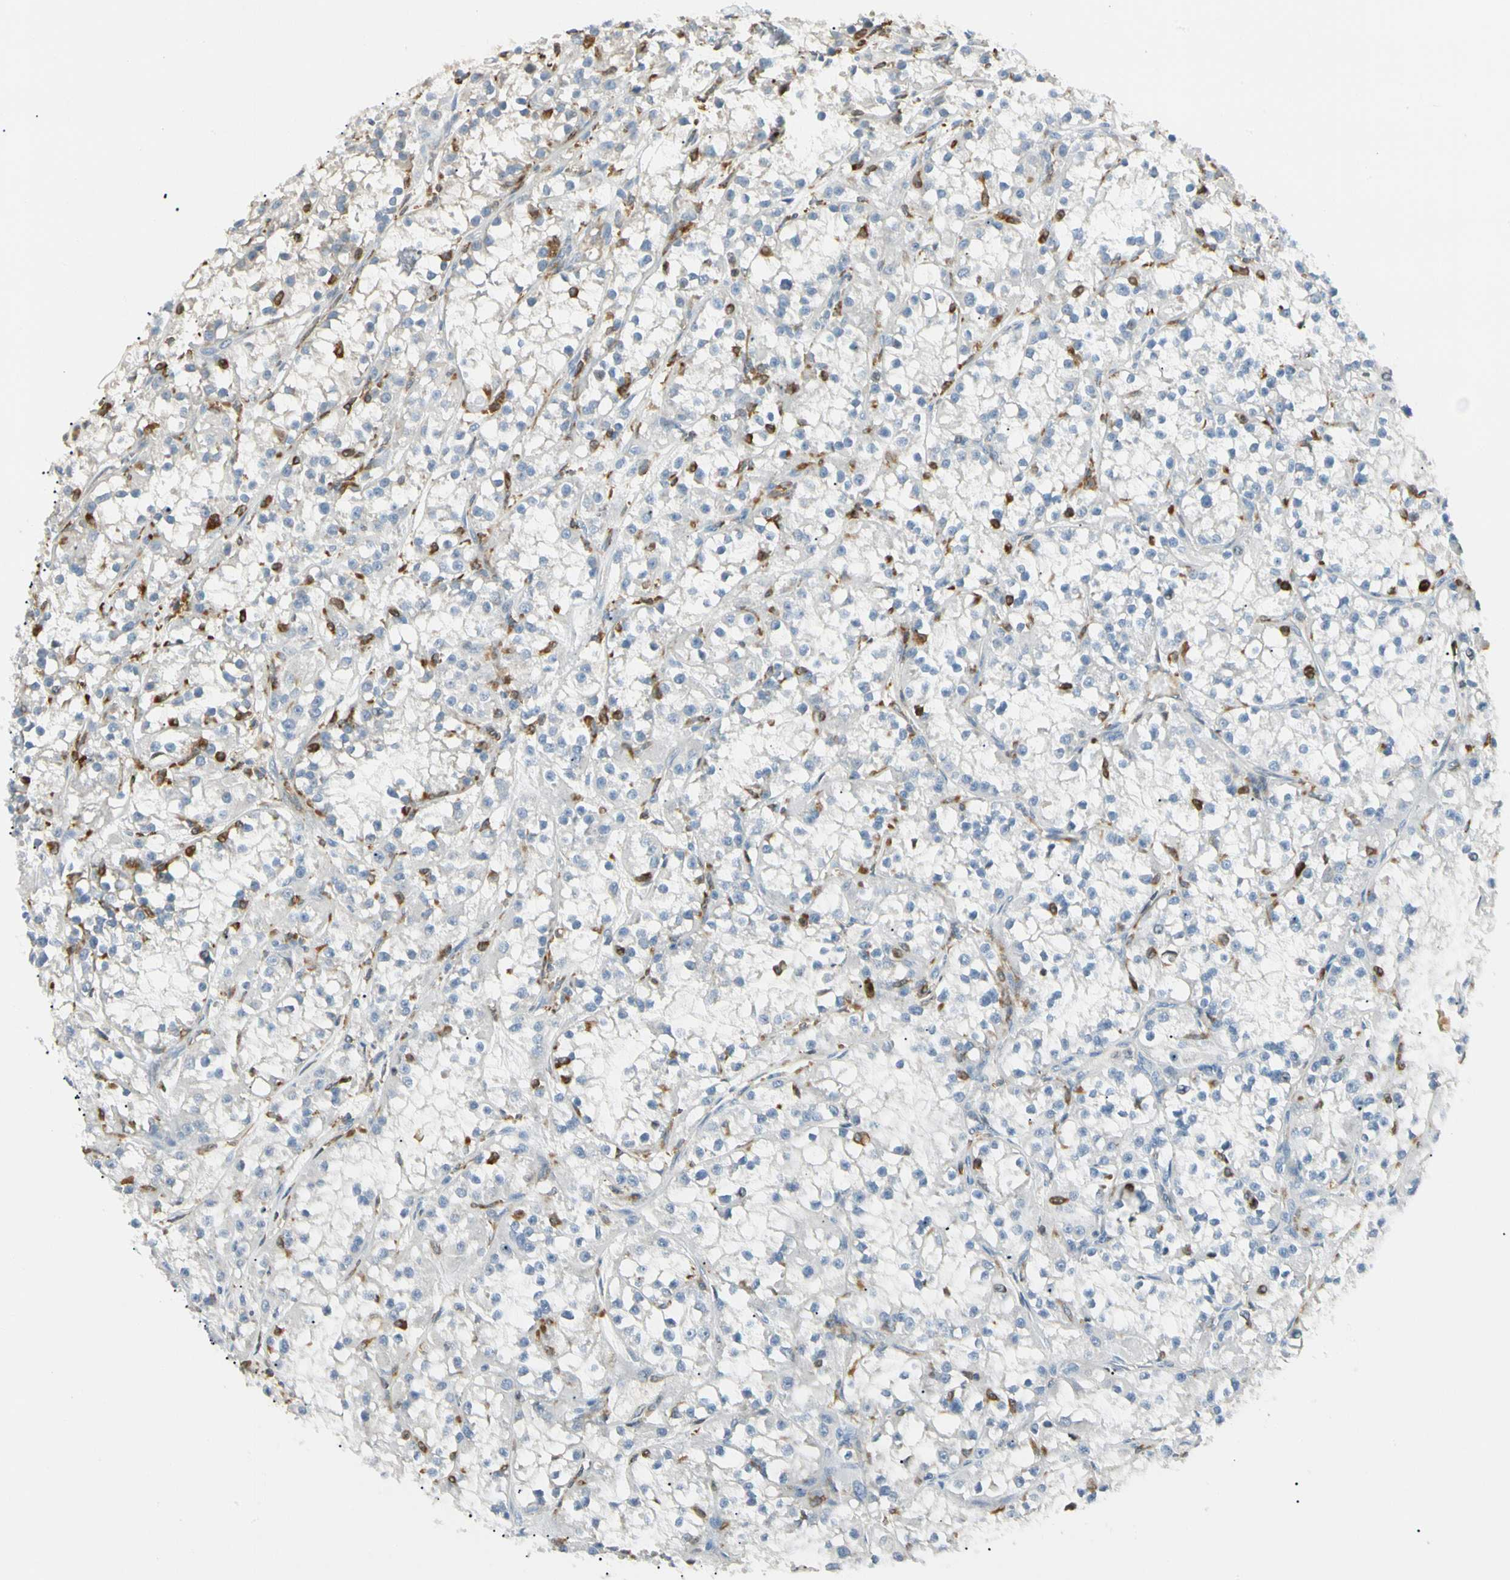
{"staining": {"intensity": "negative", "quantity": "none", "location": "none"}, "tissue": "renal cancer", "cell_type": "Tumor cells", "image_type": "cancer", "snomed": [{"axis": "morphology", "description": "Adenocarcinoma, NOS"}, {"axis": "topography", "description": "Kidney"}], "caption": "Tumor cells are negative for protein expression in human adenocarcinoma (renal). (DAB (3,3'-diaminobenzidine) IHC visualized using brightfield microscopy, high magnification).", "gene": "LPCAT2", "patient": {"sex": "female", "age": 52}}